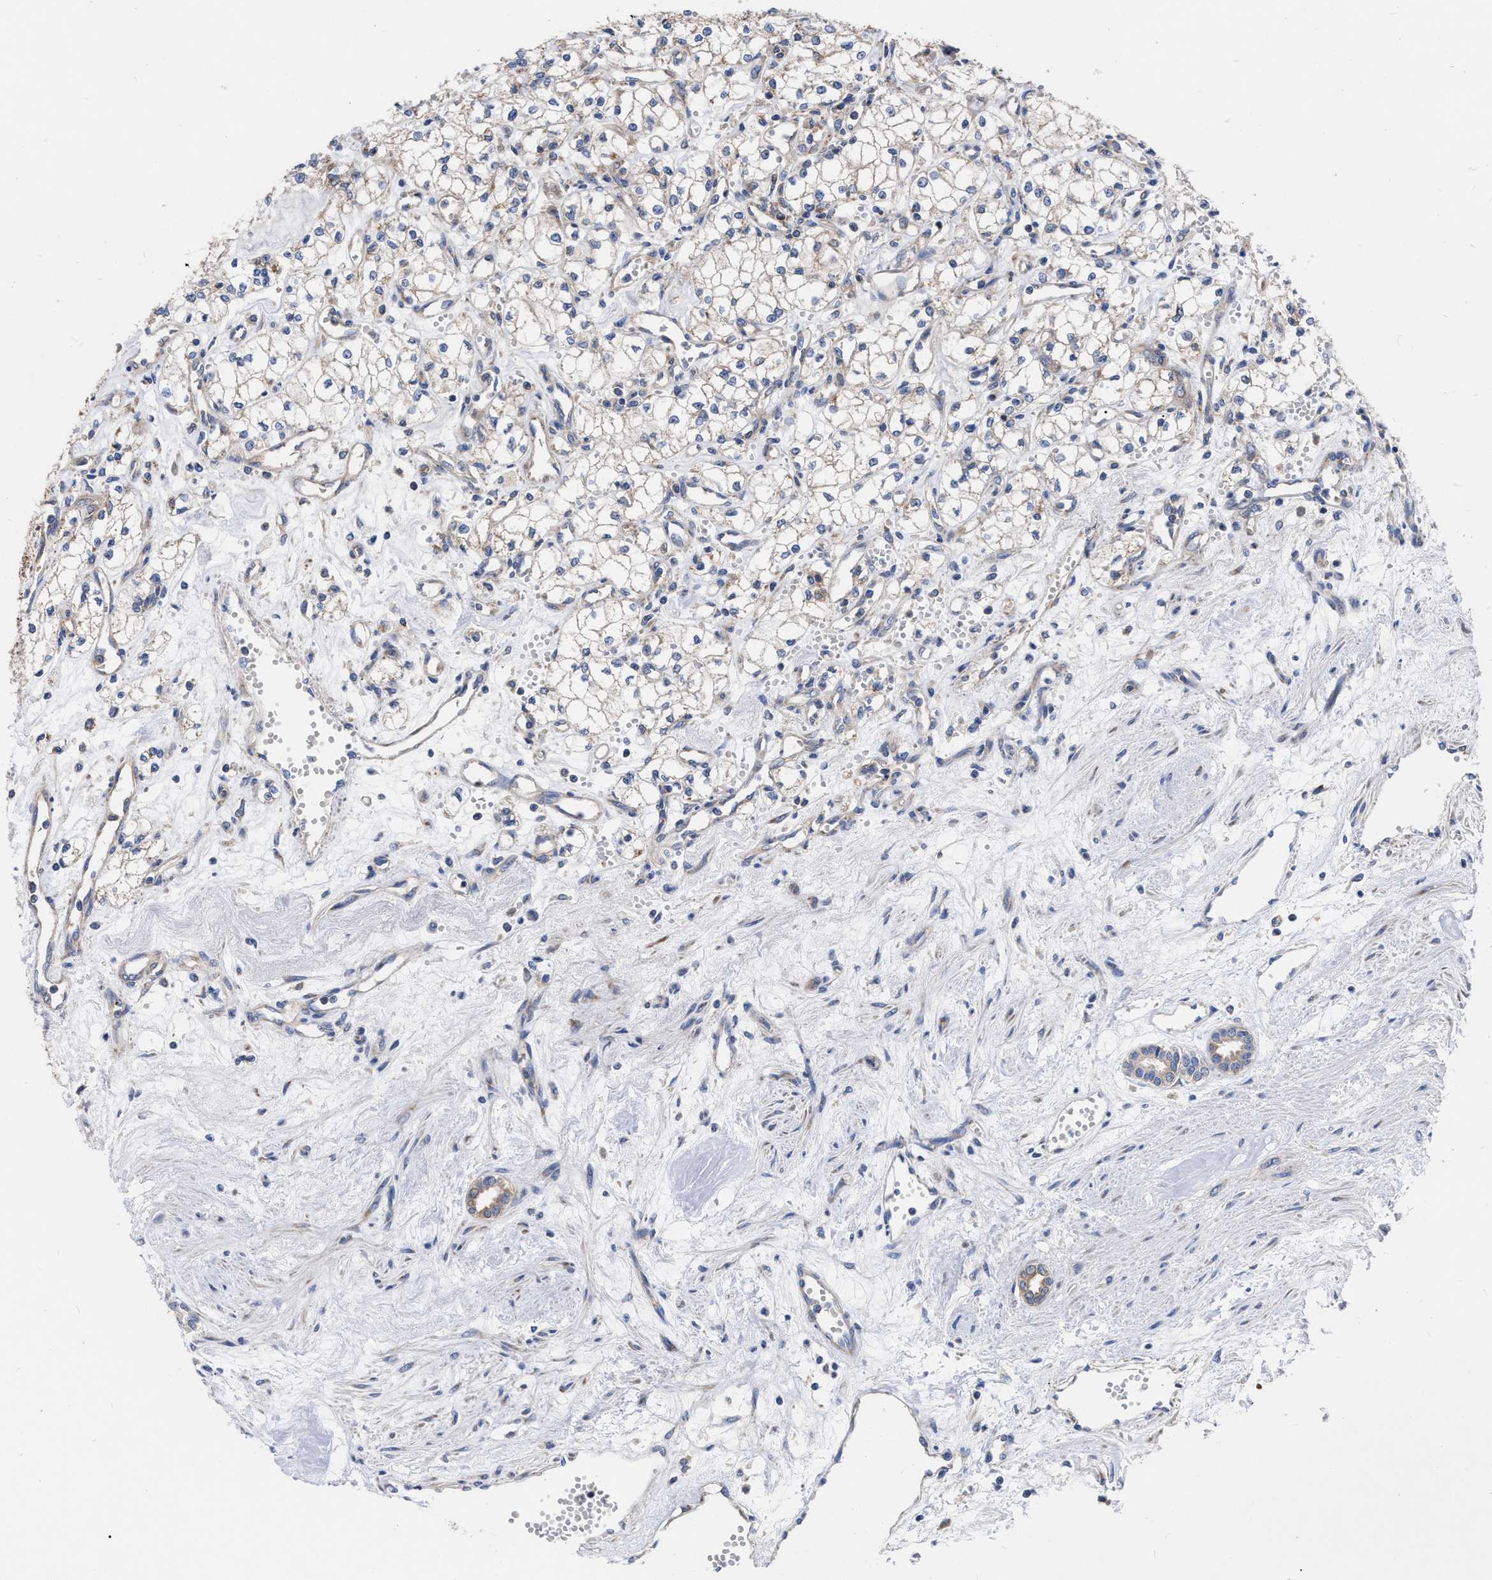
{"staining": {"intensity": "weak", "quantity": "25%-75%", "location": "cytoplasmic/membranous"}, "tissue": "renal cancer", "cell_type": "Tumor cells", "image_type": "cancer", "snomed": [{"axis": "morphology", "description": "Adenocarcinoma, NOS"}, {"axis": "topography", "description": "Kidney"}], "caption": "Immunohistochemistry (IHC) (DAB) staining of renal cancer shows weak cytoplasmic/membranous protein positivity in approximately 25%-75% of tumor cells. The staining was performed using DAB (3,3'-diaminobenzidine), with brown indicating positive protein expression. Nuclei are stained blue with hematoxylin.", "gene": "CDKN2C", "patient": {"sex": "male", "age": 59}}